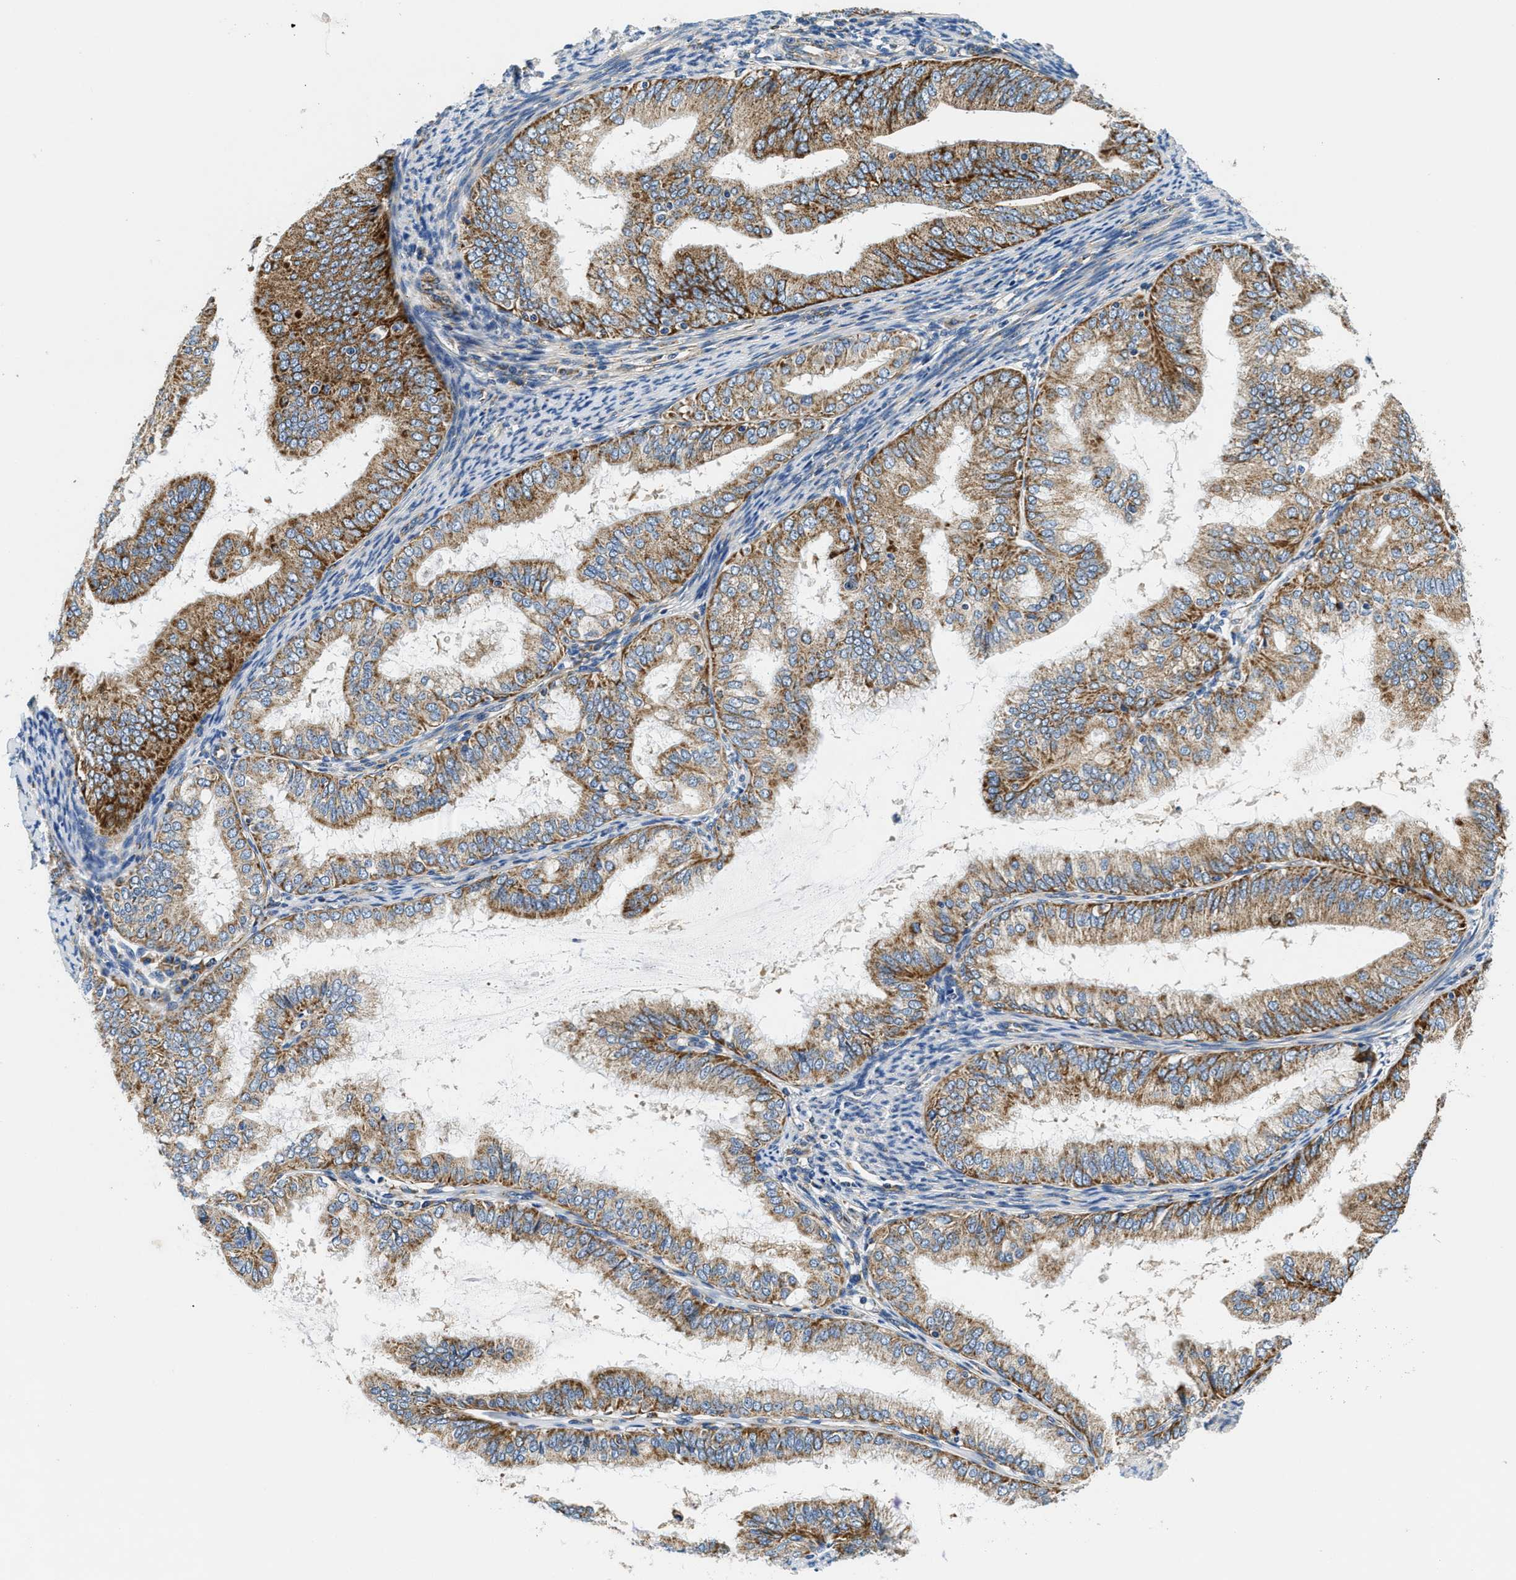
{"staining": {"intensity": "strong", "quantity": ">75%", "location": "cytoplasmic/membranous"}, "tissue": "endometrial cancer", "cell_type": "Tumor cells", "image_type": "cancer", "snomed": [{"axis": "morphology", "description": "Adenocarcinoma, NOS"}, {"axis": "topography", "description": "Endometrium"}], "caption": "Endometrial adenocarcinoma tissue exhibits strong cytoplasmic/membranous expression in about >75% of tumor cells, visualized by immunohistochemistry.", "gene": "SAMD4B", "patient": {"sex": "female", "age": 63}}